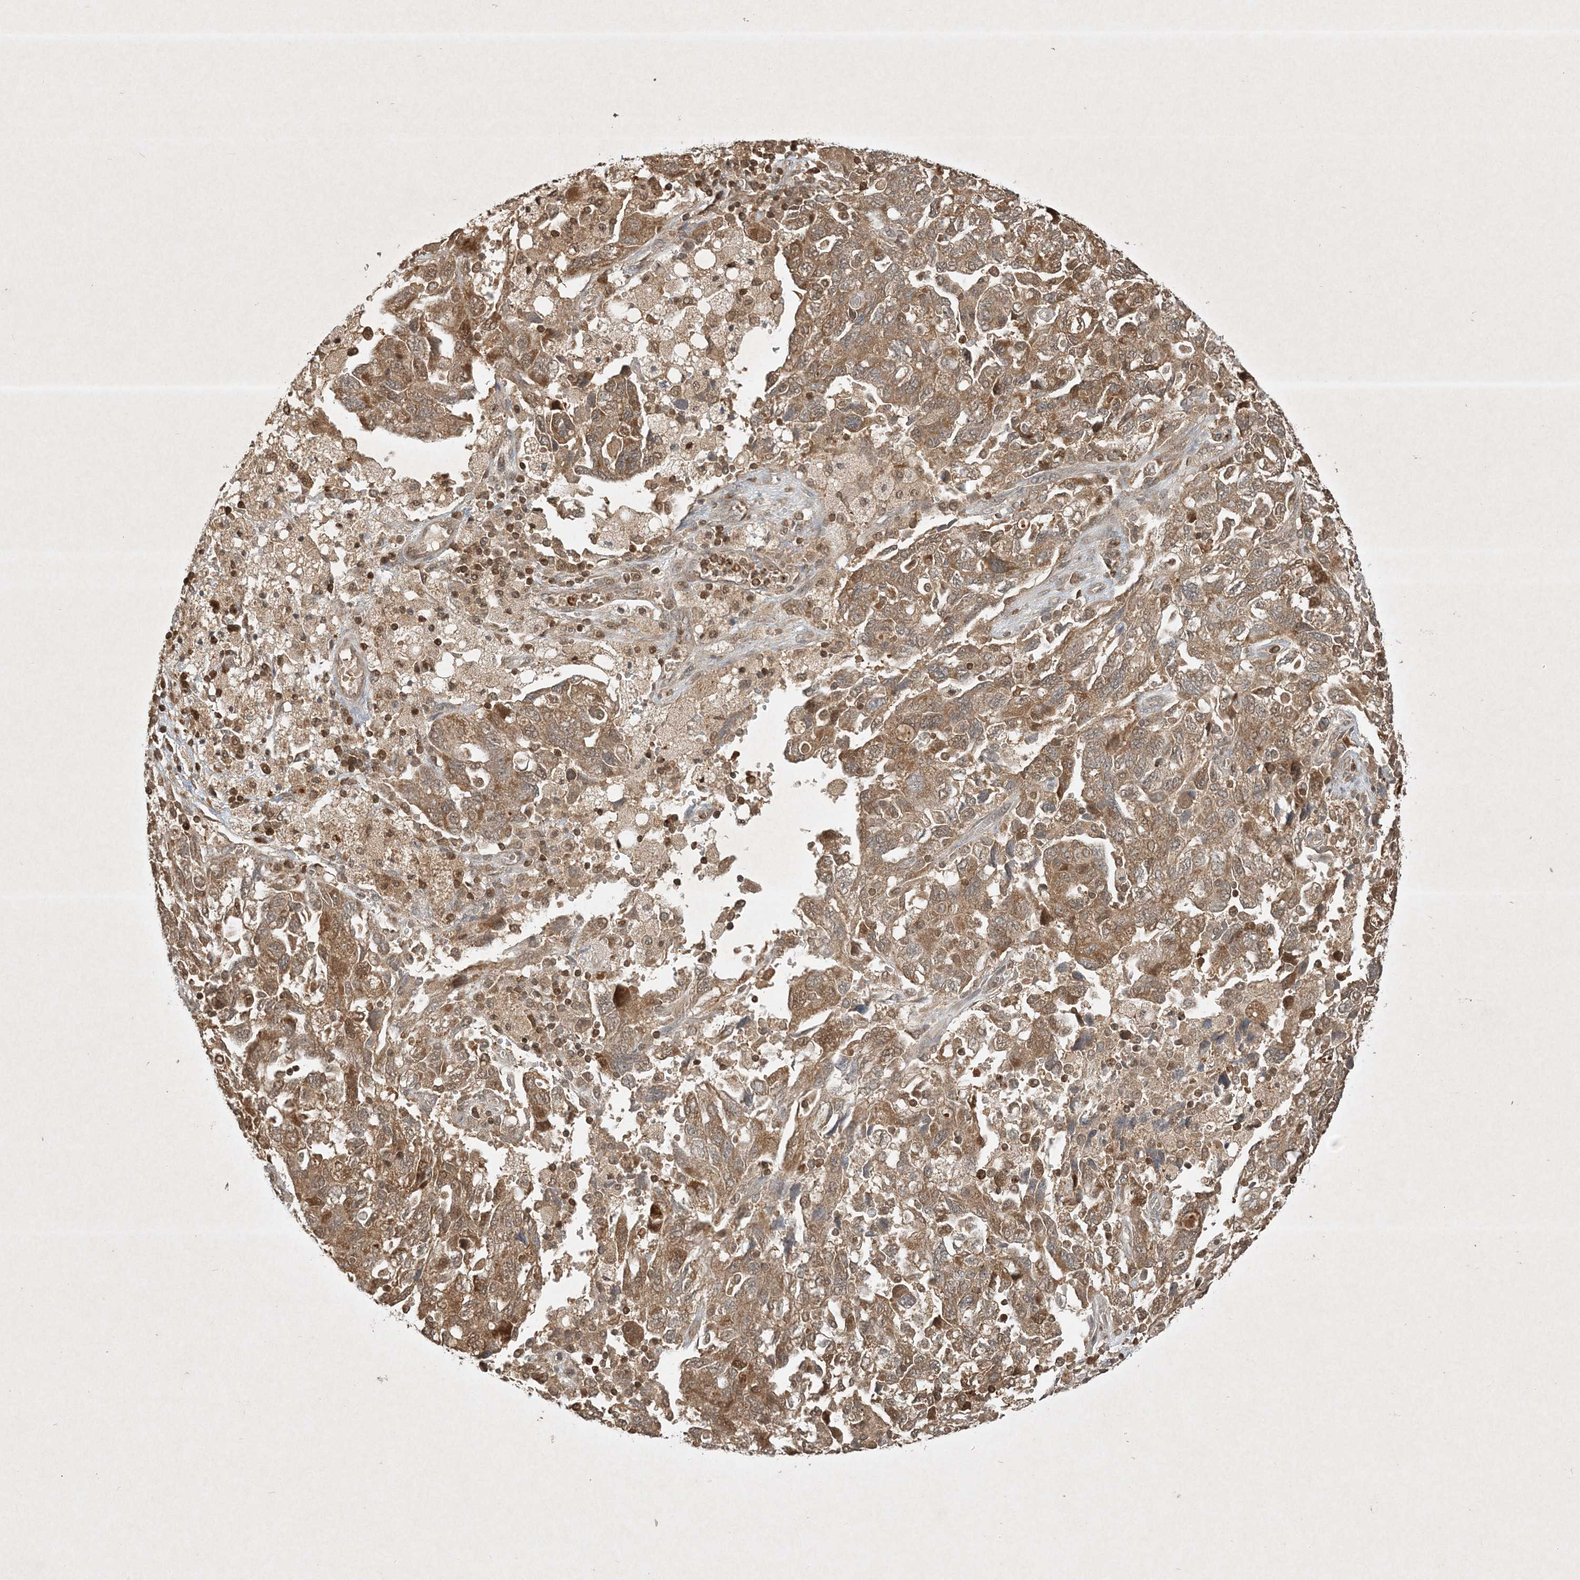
{"staining": {"intensity": "moderate", "quantity": ">75%", "location": "cytoplasmic/membranous"}, "tissue": "ovarian cancer", "cell_type": "Tumor cells", "image_type": "cancer", "snomed": [{"axis": "morphology", "description": "Carcinoma, NOS"}, {"axis": "morphology", "description": "Cystadenocarcinoma, serous, NOS"}, {"axis": "topography", "description": "Ovary"}], "caption": "Human ovarian cancer stained for a protein (brown) exhibits moderate cytoplasmic/membranous positive expression in approximately >75% of tumor cells.", "gene": "PLTP", "patient": {"sex": "female", "age": 69}}